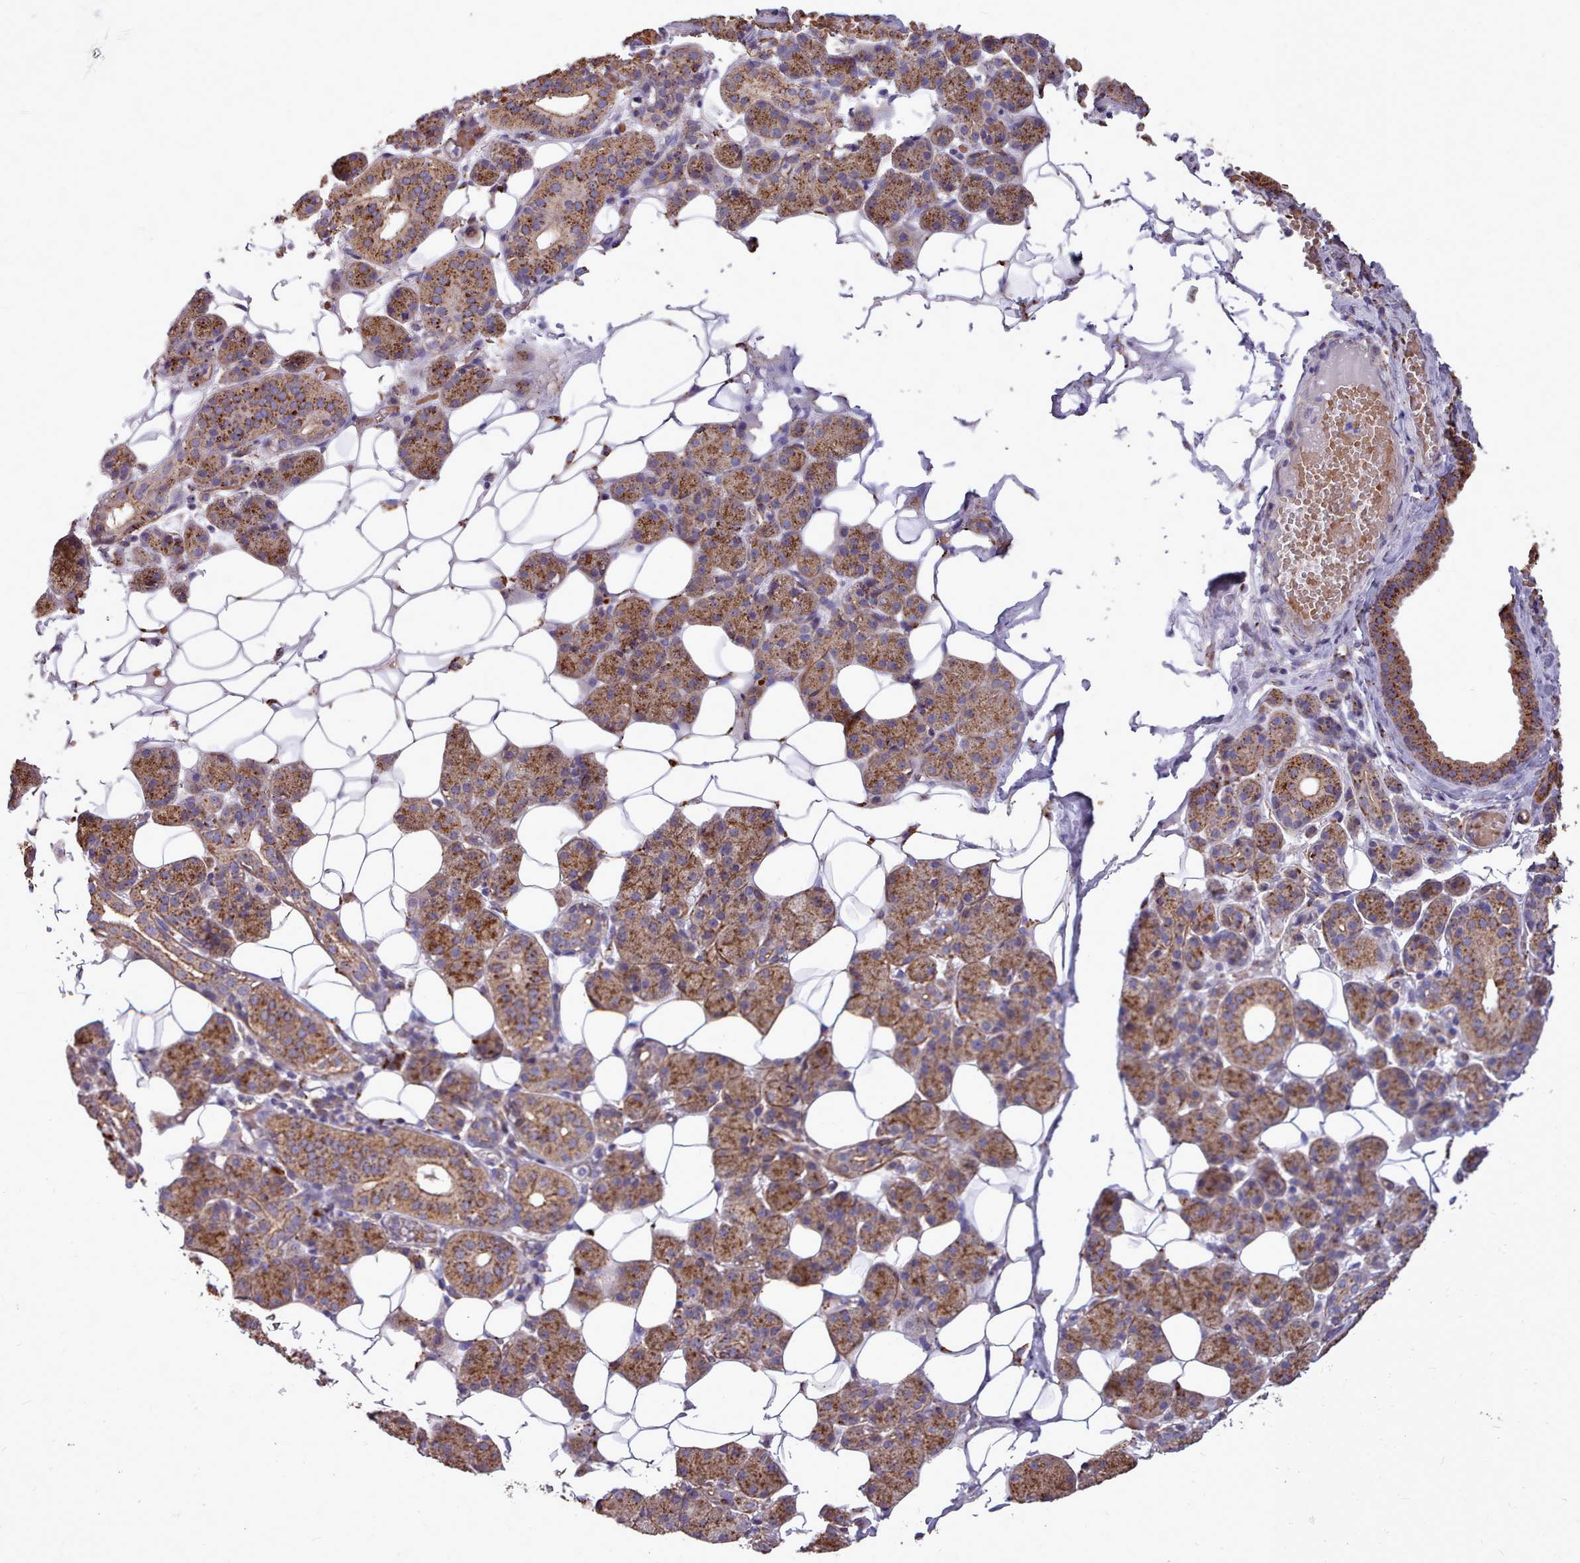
{"staining": {"intensity": "moderate", "quantity": ">75%", "location": "cytoplasmic/membranous"}, "tissue": "salivary gland", "cell_type": "Glandular cells", "image_type": "normal", "snomed": [{"axis": "morphology", "description": "Normal tissue, NOS"}, {"axis": "topography", "description": "Salivary gland"}], "caption": "Immunohistochemical staining of normal human salivary gland shows moderate cytoplasmic/membranous protein expression in approximately >75% of glandular cells. (IHC, brightfield microscopy, high magnification).", "gene": "PACSIN3", "patient": {"sex": "female", "age": 33}}